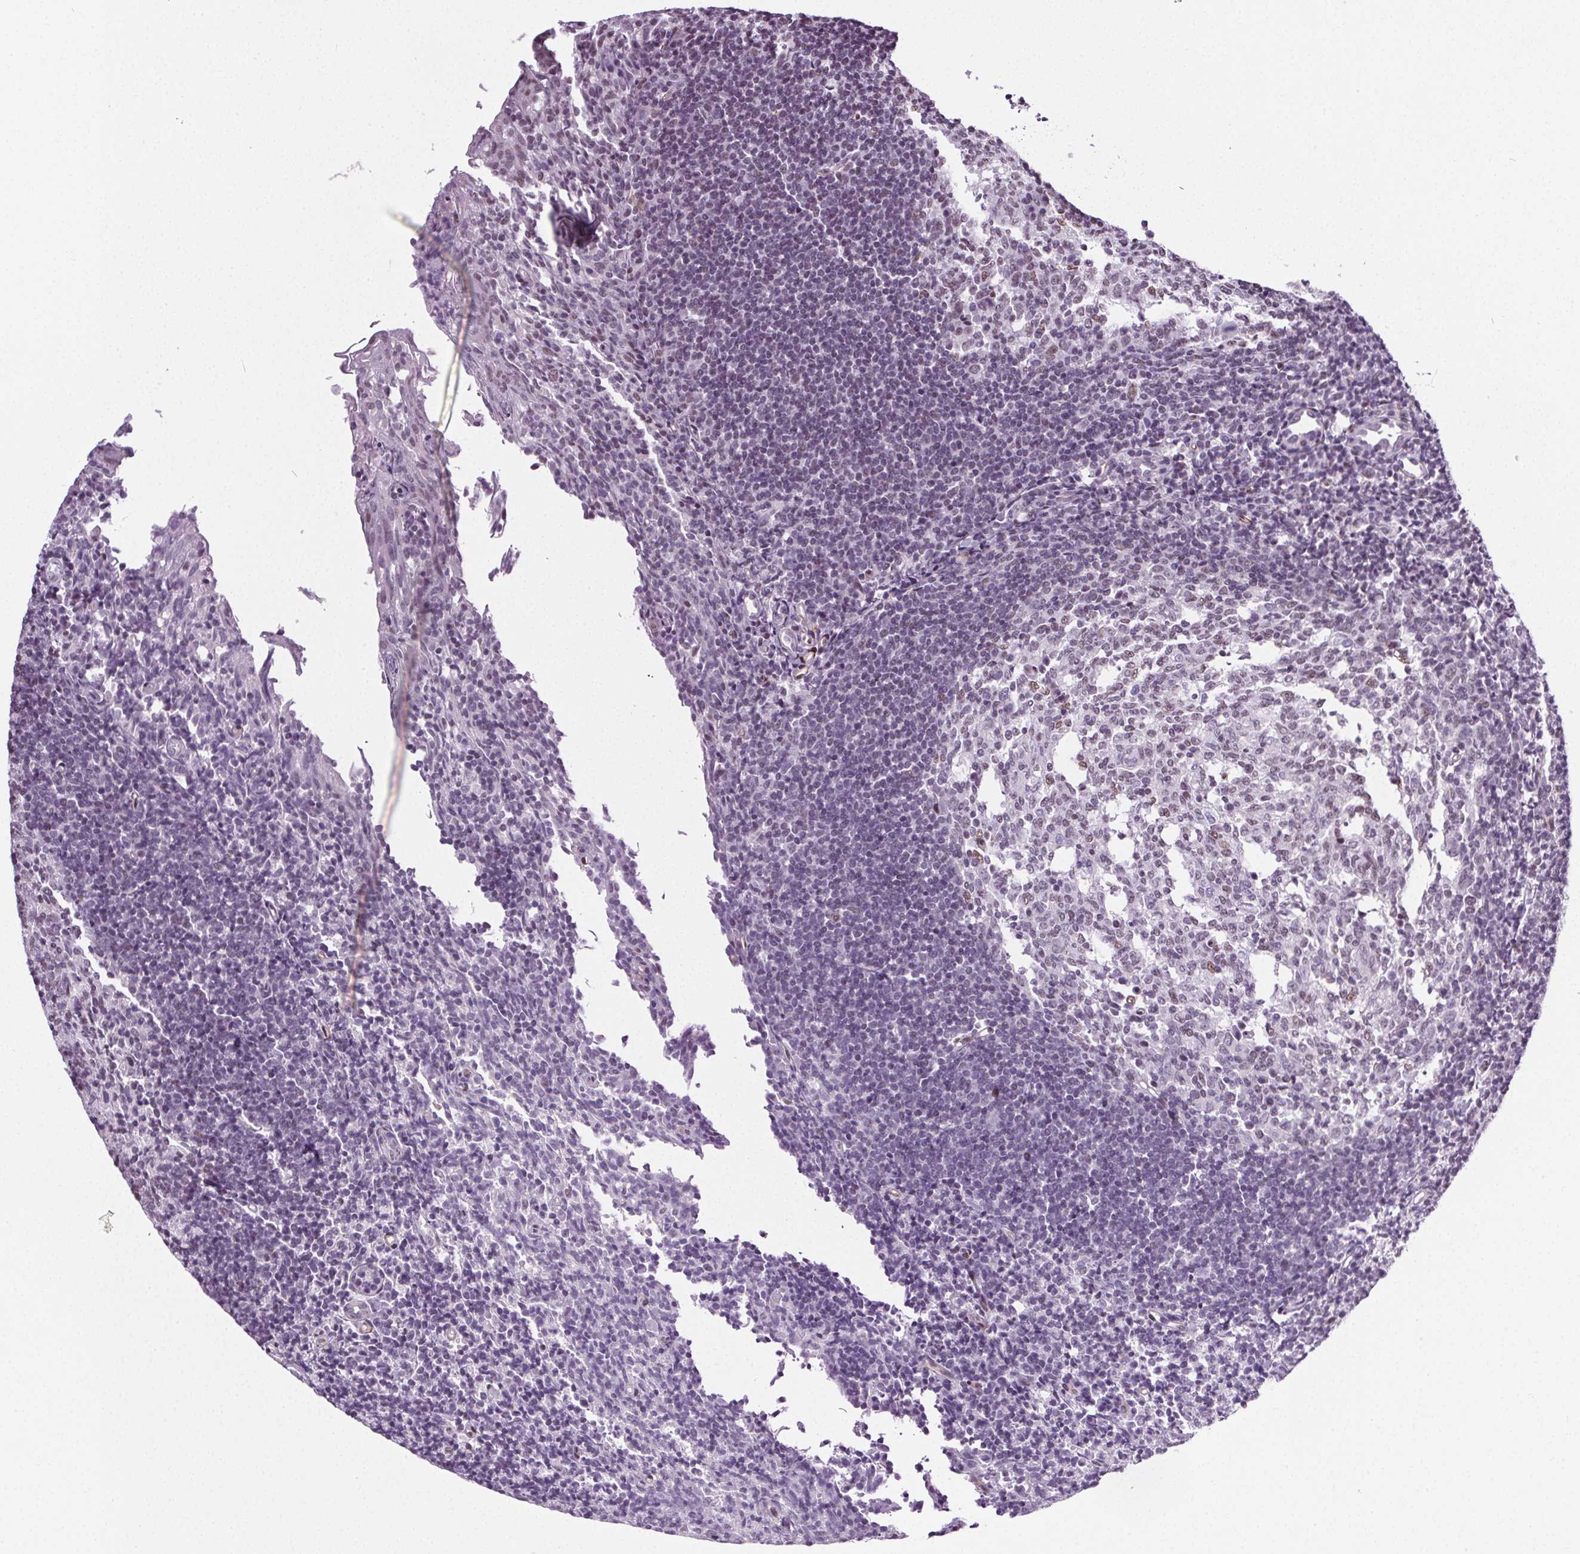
{"staining": {"intensity": "moderate", "quantity": "<25%", "location": "nuclear"}, "tissue": "tonsil", "cell_type": "Germinal center cells", "image_type": "normal", "snomed": [{"axis": "morphology", "description": "Normal tissue, NOS"}, {"axis": "topography", "description": "Tonsil"}], "caption": "DAB immunohistochemical staining of normal tonsil demonstrates moderate nuclear protein staining in approximately <25% of germinal center cells. The protein is stained brown, and the nuclei are stained in blue (DAB (3,3'-diaminobenzidine) IHC with brightfield microscopy, high magnification).", "gene": "GP6", "patient": {"sex": "female", "age": 10}}